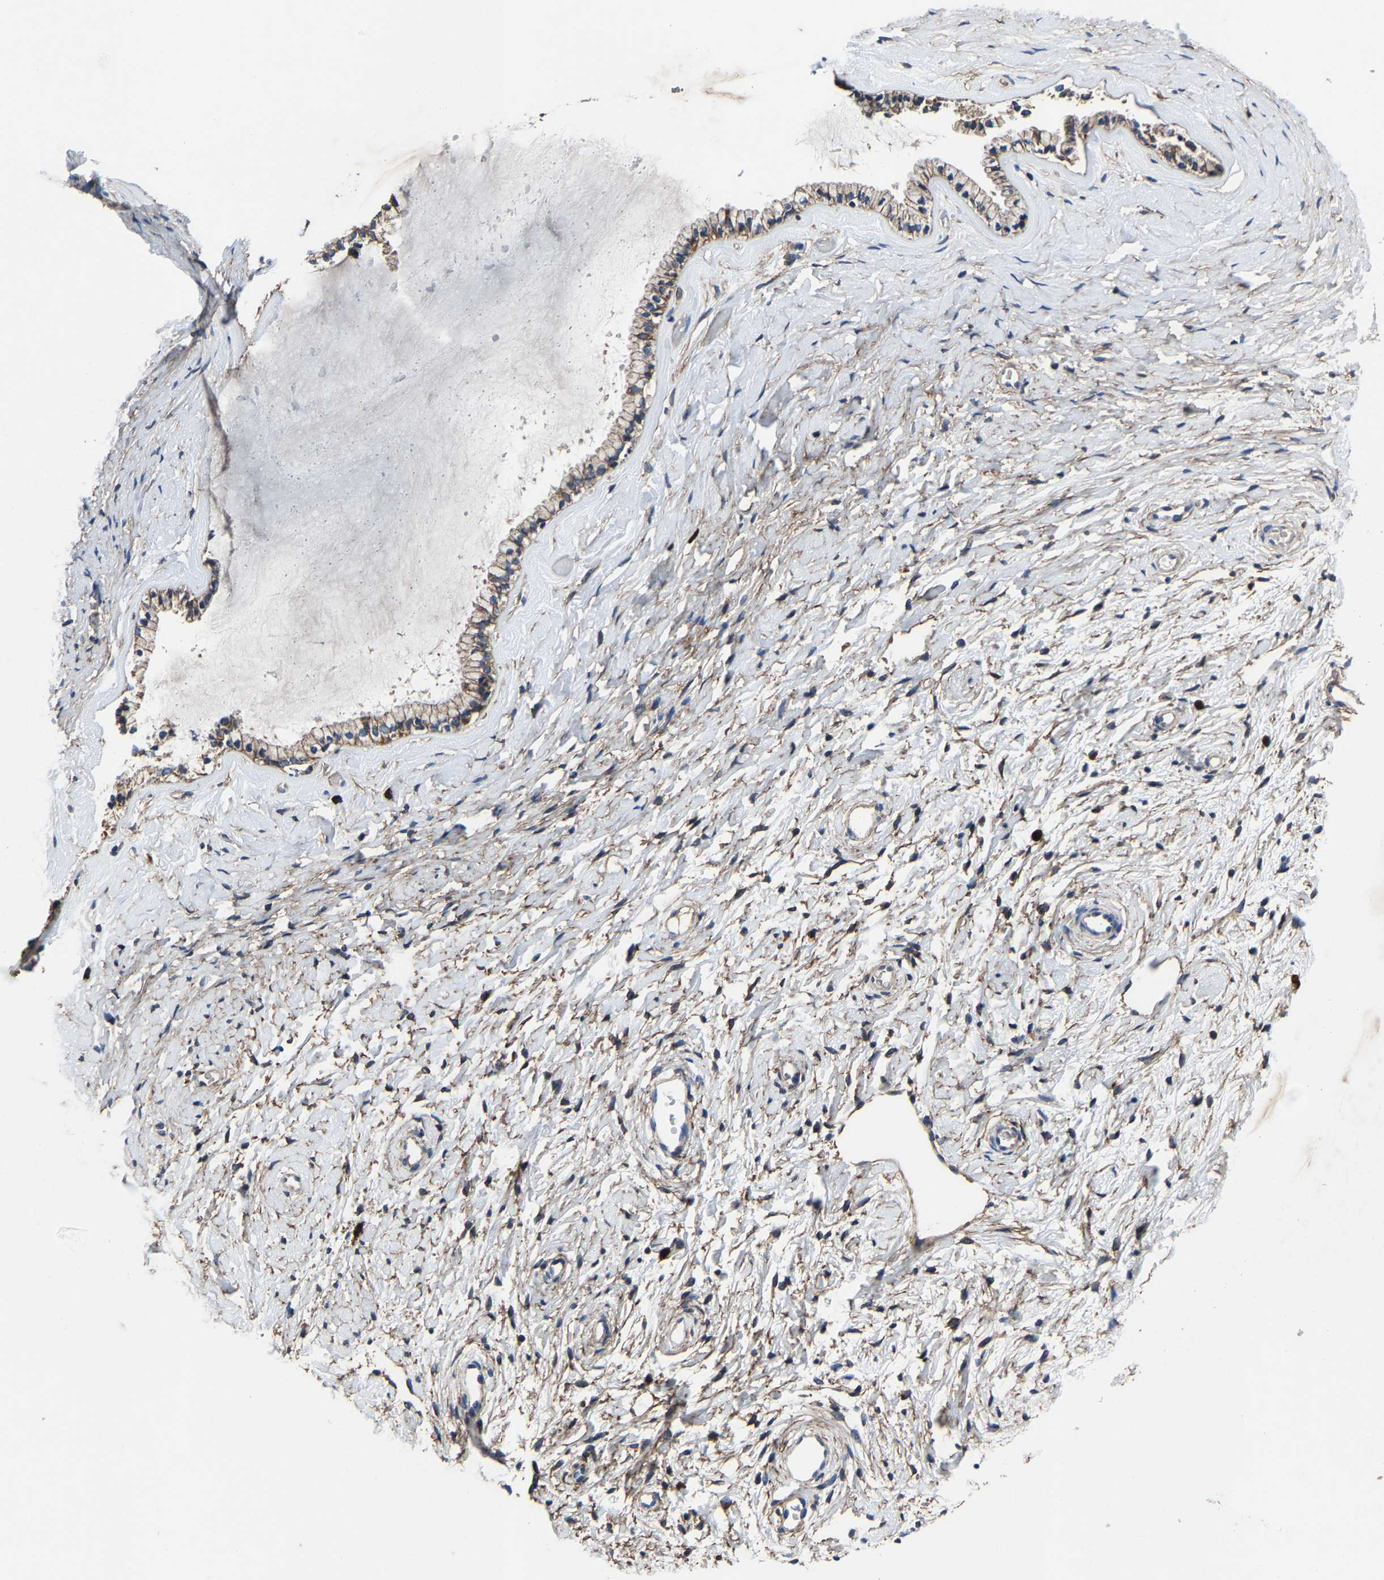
{"staining": {"intensity": "moderate", "quantity": ">75%", "location": "cytoplasmic/membranous"}, "tissue": "cervix", "cell_type": "Glandular cells", "image_type": "normal", "snomed": [{"axis": "morphology", "description": "Normal tissue, NOS"}, {"axis": "topography", "description": "Cervix"}], "caption": "IHC photomicrograph of benign human cervix stained for a protein (brown), which exhibits medium levels of moderate cytoplasmic/membranous expression in about >75% of glandular cells.", "gene": "KIAA1958", "patient": {"sex": "female", "age": 72}}